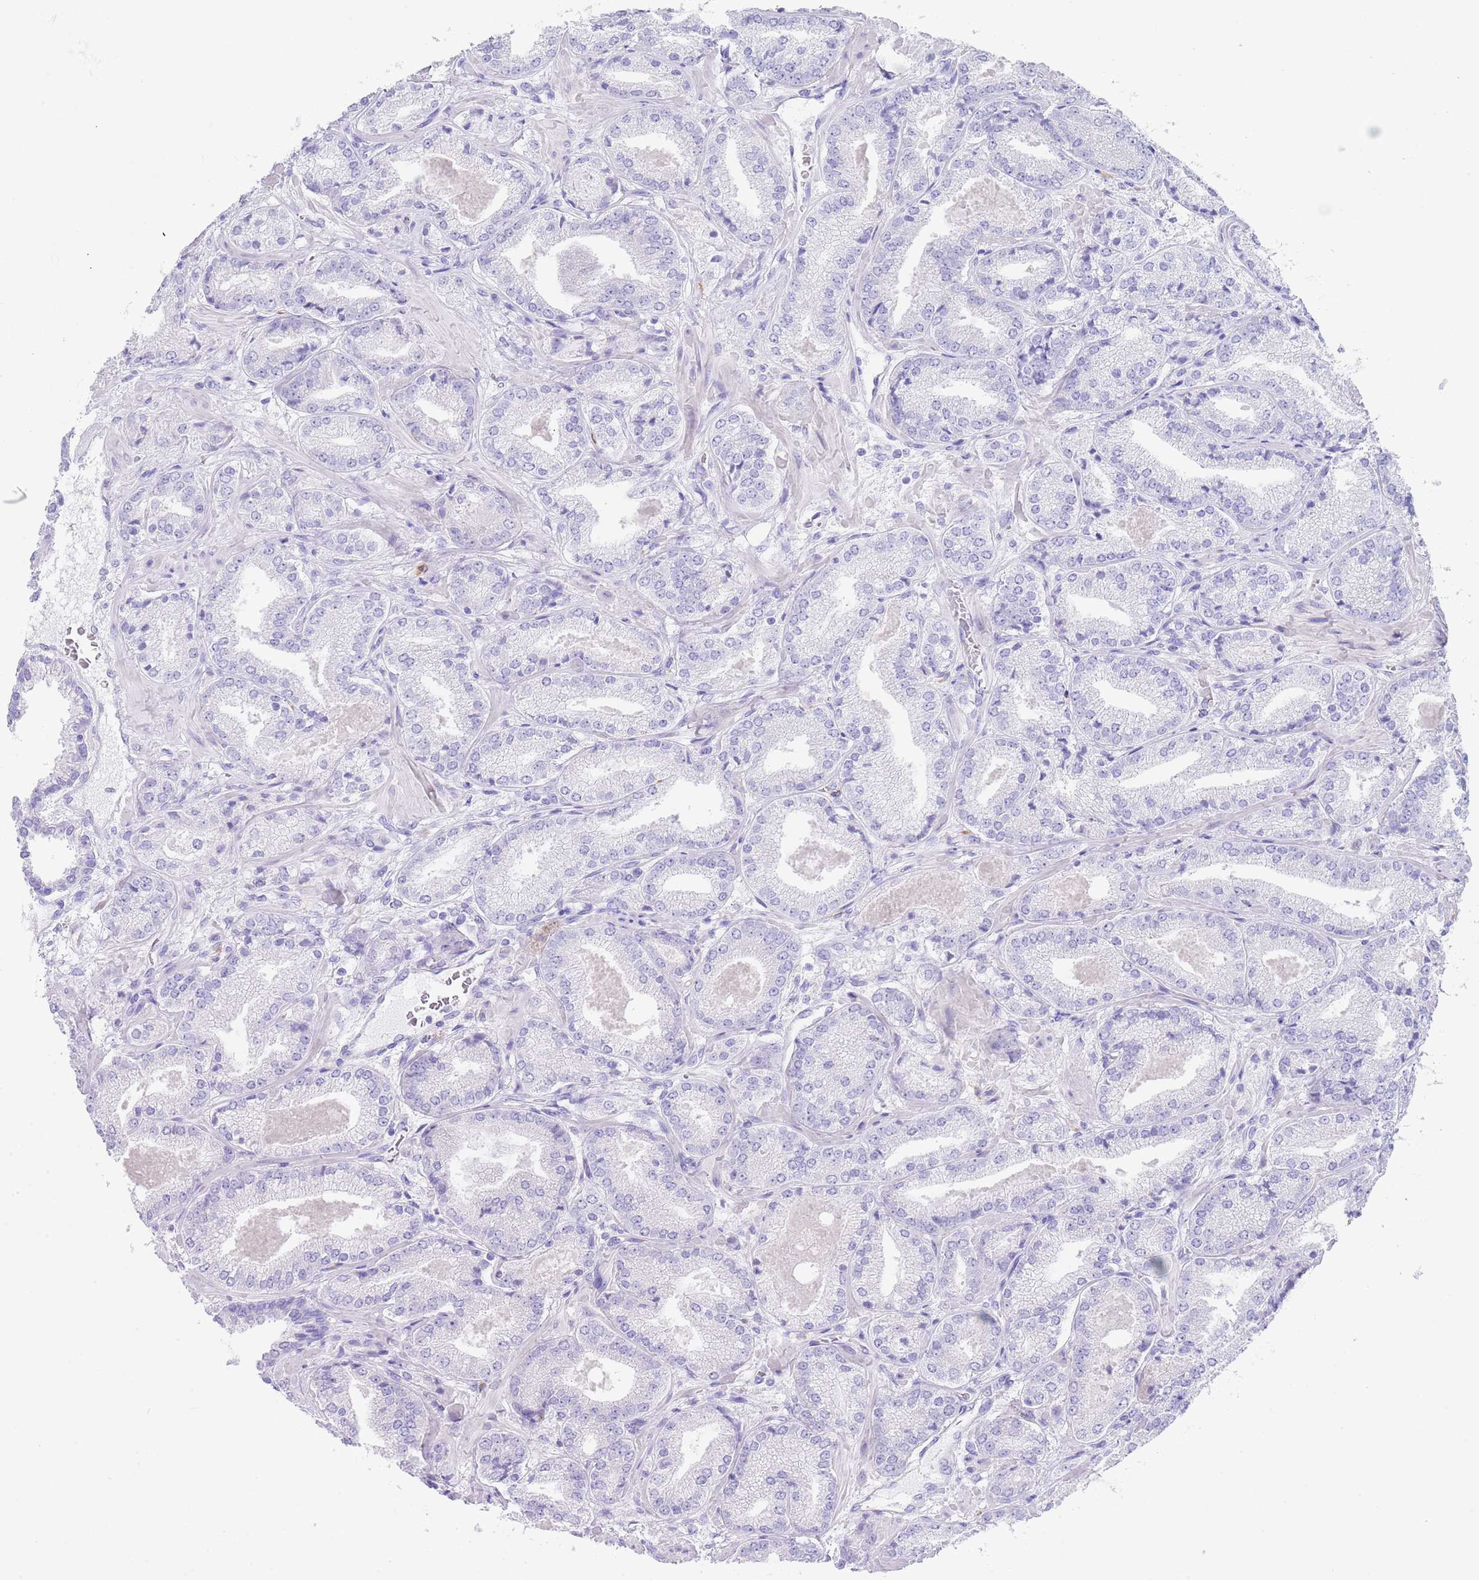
{"staining": {"intensity": "negative", "quantity": "none", "location": "none"}, "tissue": "prostate cancer", "cell_type": "Tumor cells", "image_type": "cancer", "snomed": [{"axis": "morphology", "description": "Adenocarcinoma, High grade"}, {"axis": "topography", "description": "Prostate"}], "caption": "This micrograph is of prostate cancer stained with immunohistochemistry to label a protein in brown with the nuclei are counter-stained blue. There is no expression in tumor cells.", "gene": "CPXM2", "patient": {"sex": "male", "age": 63}}